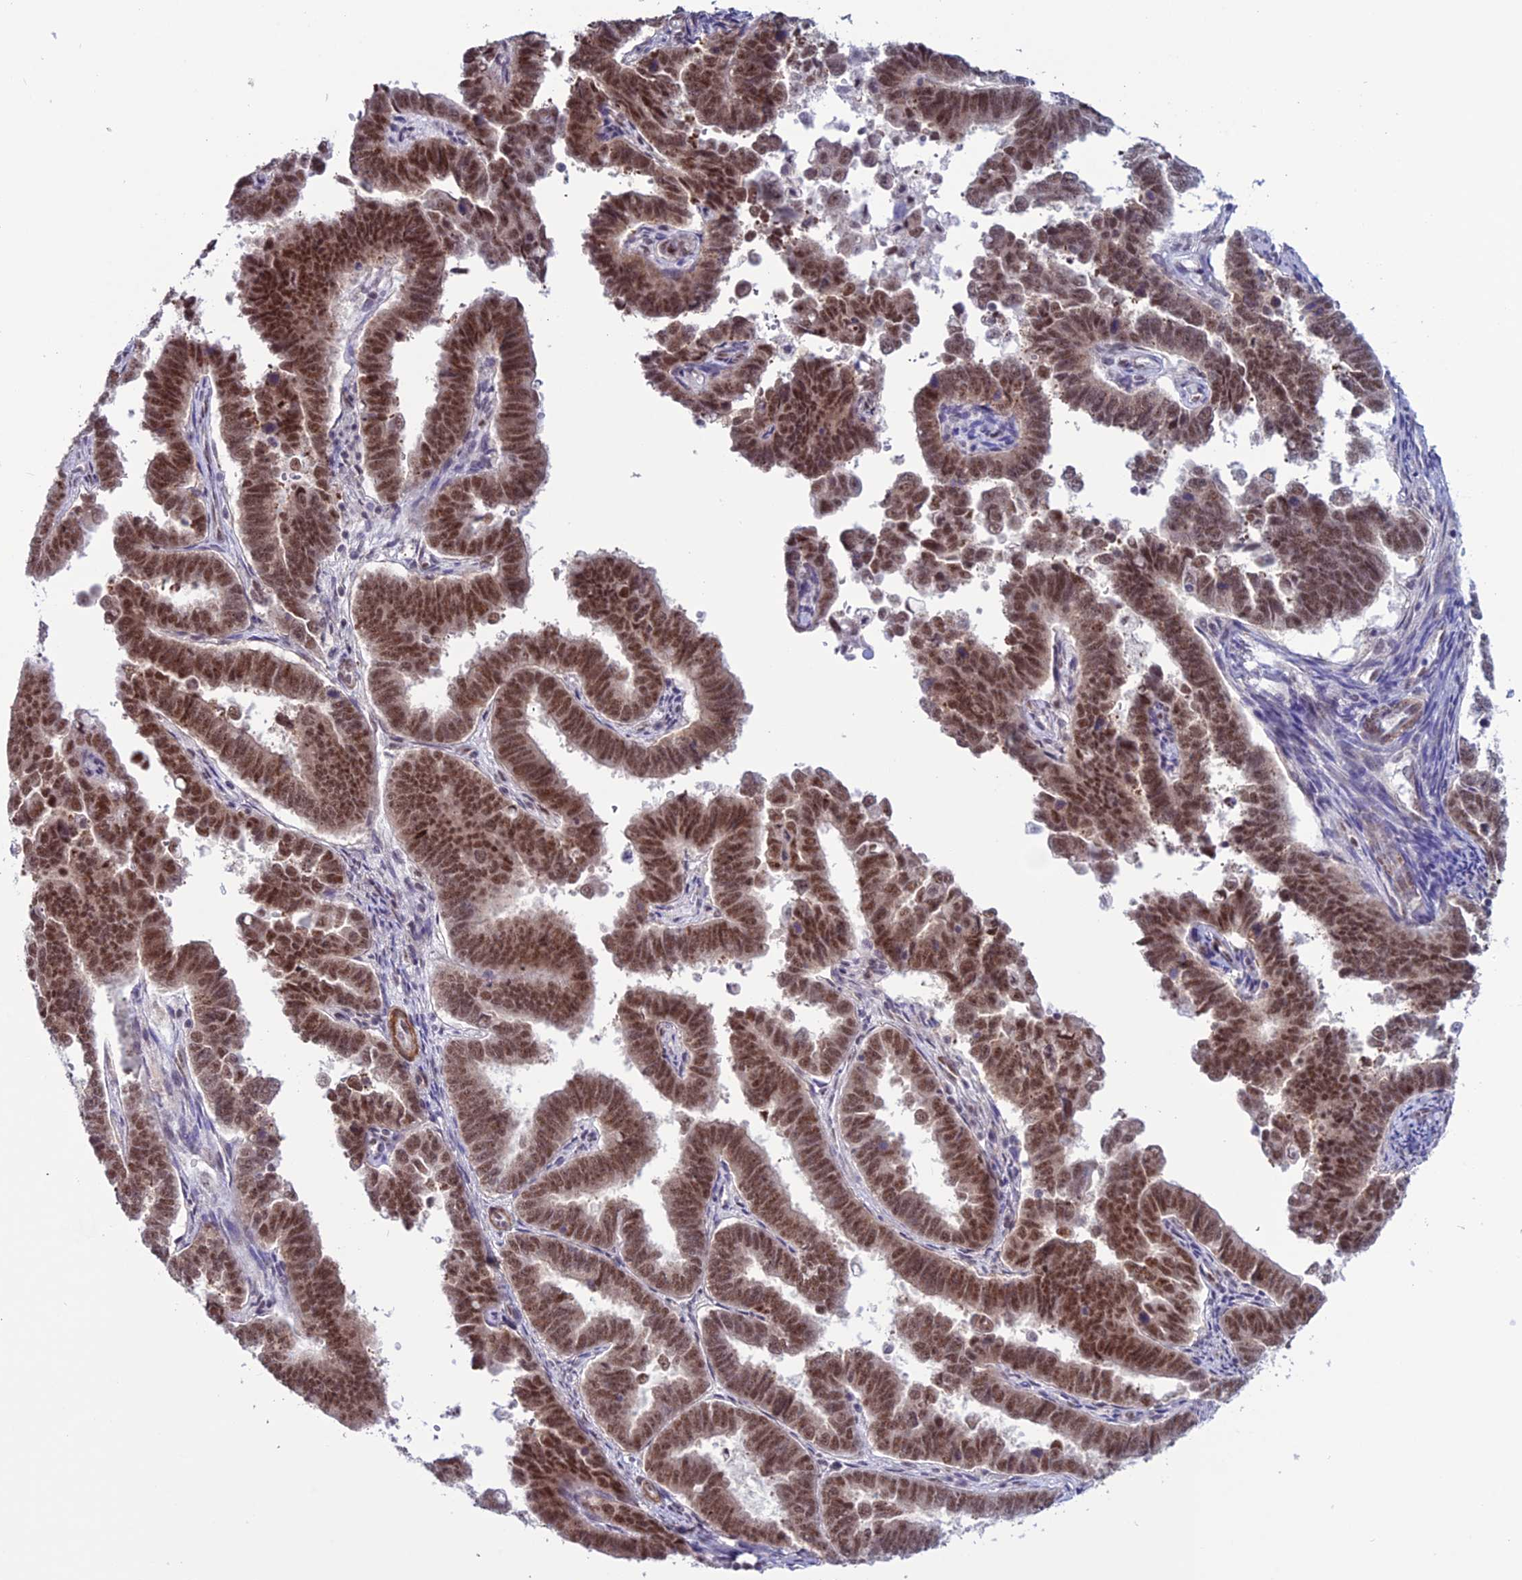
{"staining": {"intensity": "moderate", "quantity": ">75%", "location": "nuclear"}, "tissue": "endometrial cancer", "cell_type": "Tumor cells", "image_type": "cancer", "snomed": [{"axis": "morphology", "description": "Adenocarcinoma, NOS"}, {"axis": "topography", "description": "Endometrium"}], "caption": "A photomicrograph showing moderate nuclear staining in about >75% of tumor cells in endometrial cancer, as visualized by brown immunohistochemical staining.", "gene": "U2AF1", "patient": {"sex": "female", "age": 75}}